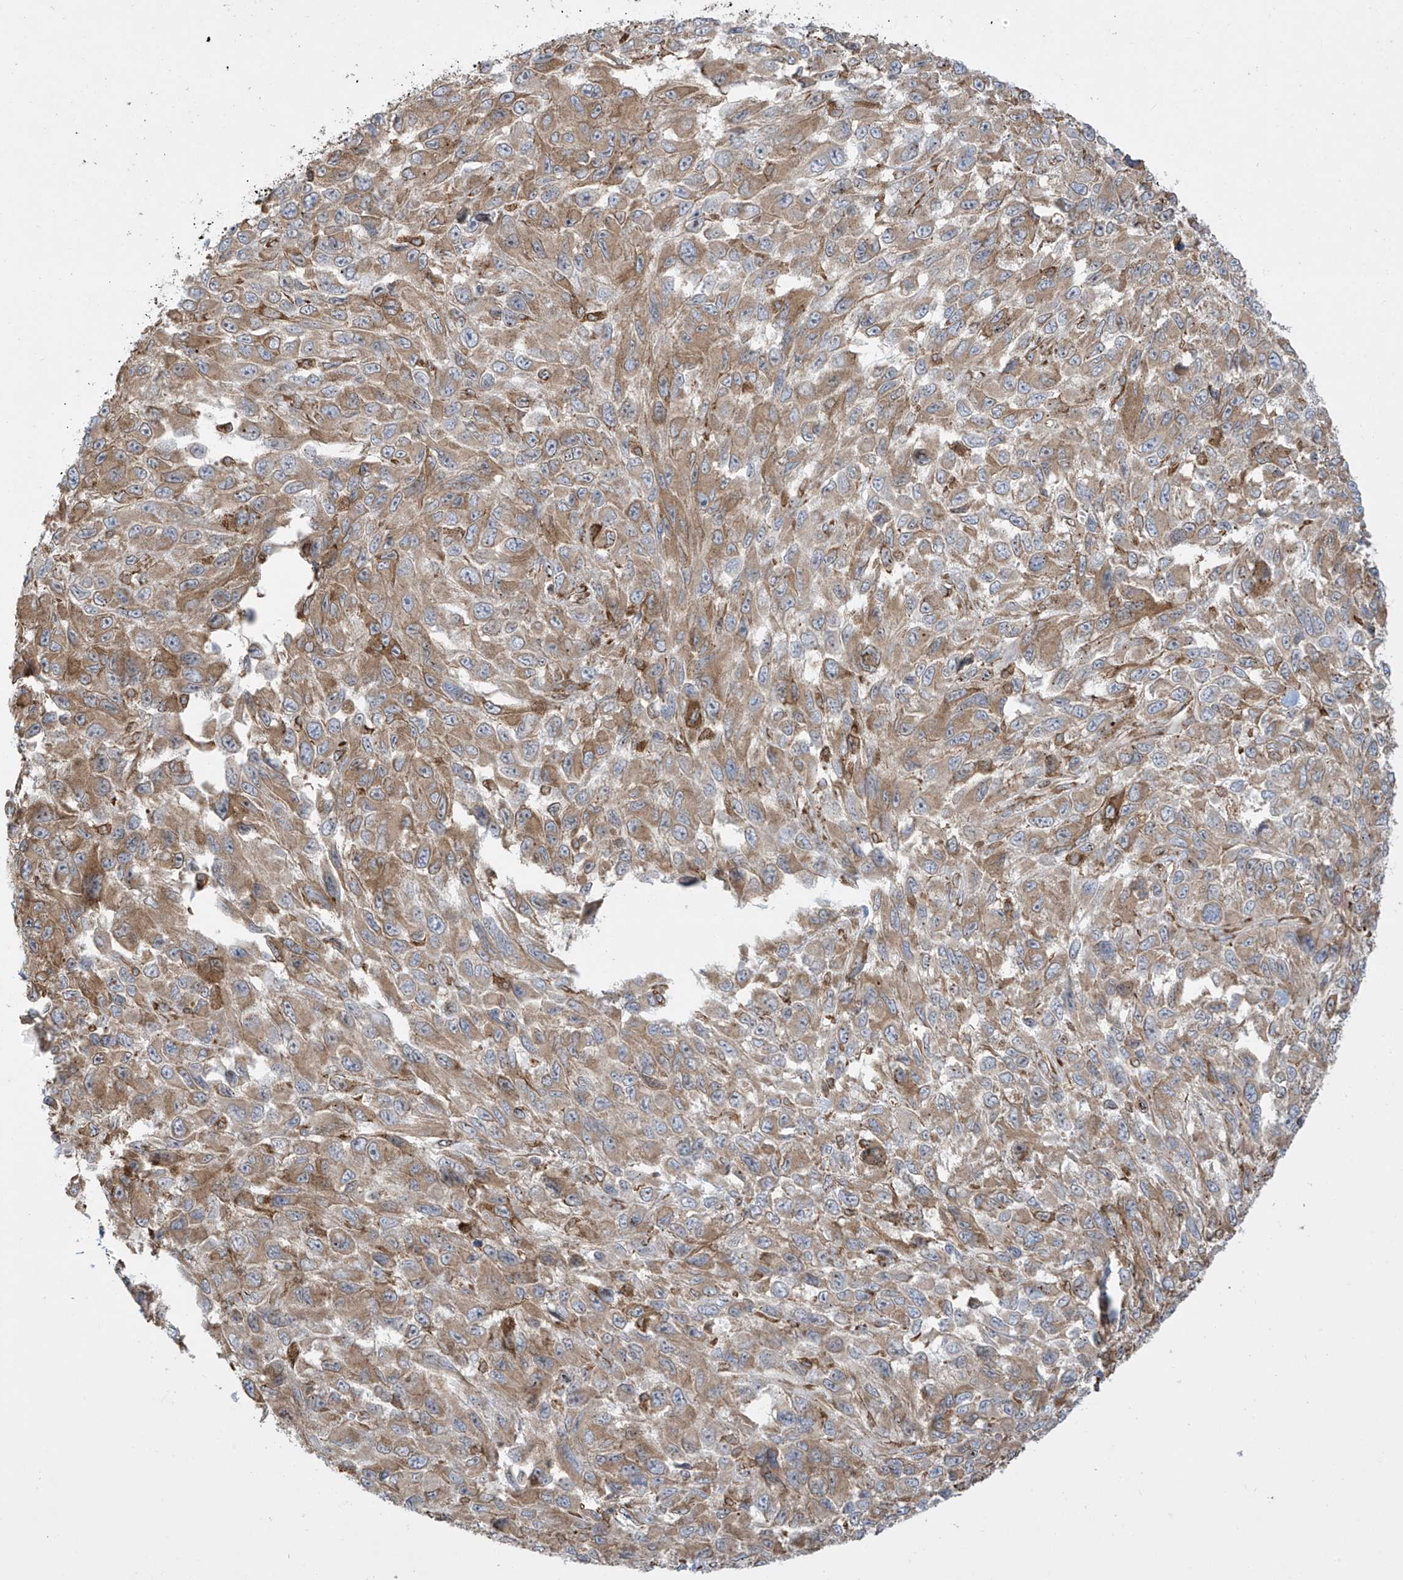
{"staining": {"intensity": "moderate", "quantity": ">75%", "location": "cytoplasmic/membranous"}, "tissue": "melanoma", "cell_type": "Tumor cells", "image_type": "cancer", "snomed": [{"axis": "morphology", "description": "Malignant melanoma, NOS"}, {"axis": "topography", "description": "Skin"}], "caption": "Human malignant melanoma stained for a protein (brown) exhibits moderate cytoplasmic/membranous positive expression in approximately >75% of tumor cells.", "gene": "MX1", "patient": {"sex": "female", "age": 96}}